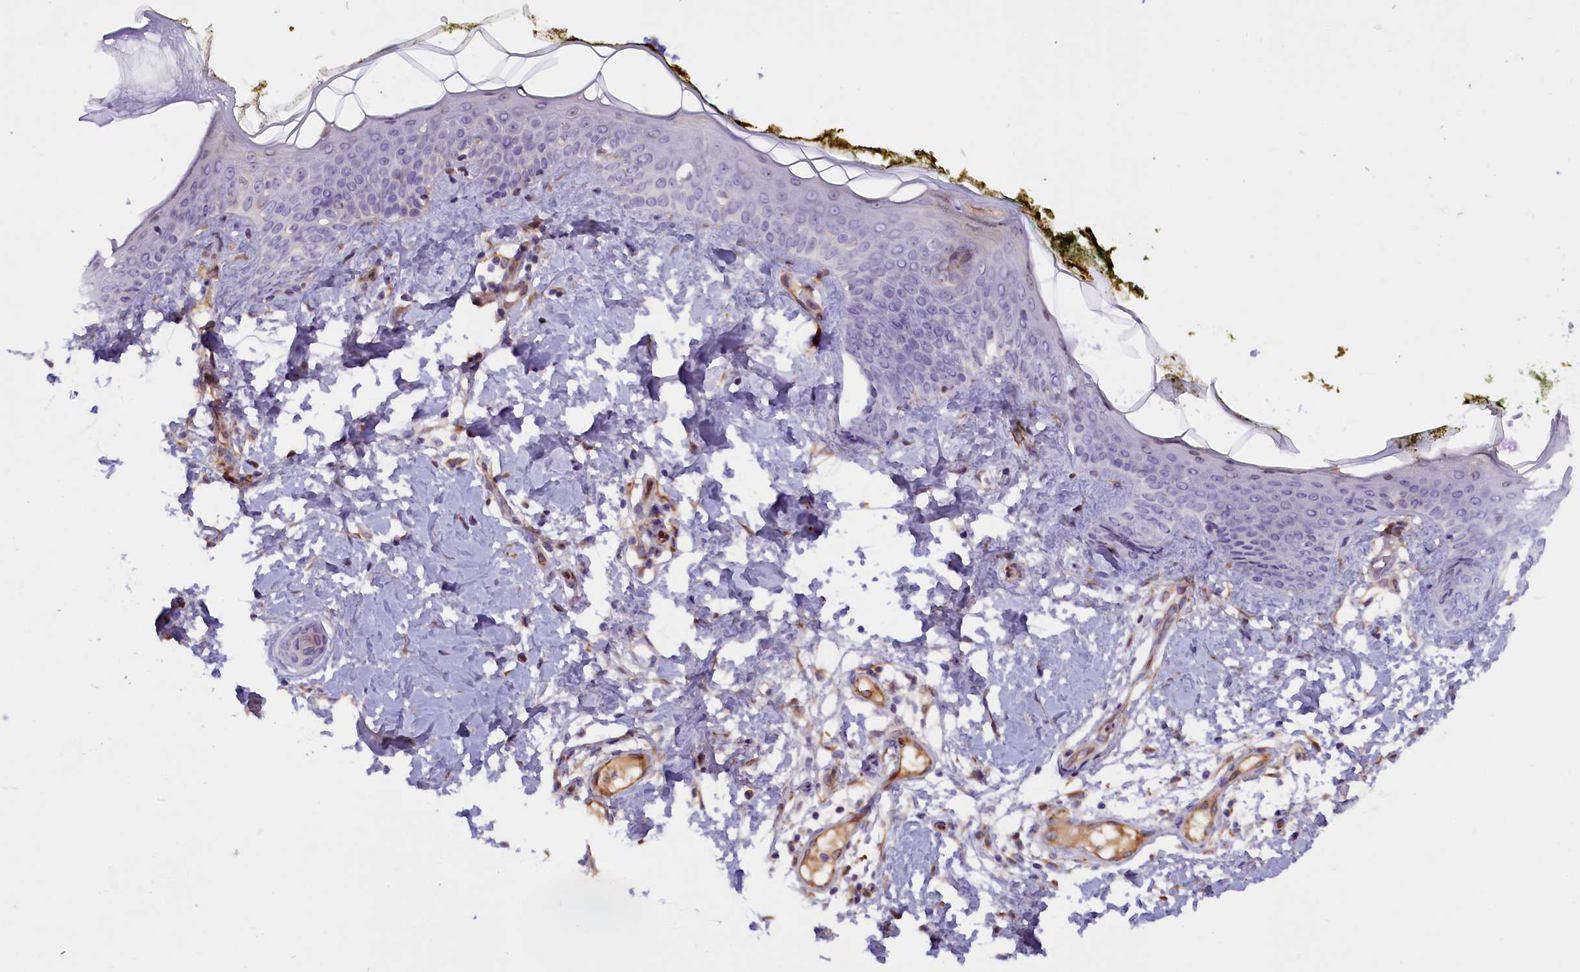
{"staining": {"intensity": "weak", "quantity": "25%-75%", "location": "cytoplasmic/membranous"}, "tissue": "skin", "cell_type": "Fibroblasts", "image_type": "normal", "snomed": [{"axis": "morphology", "description": "Normal tissue, NOS"}, {"axis": "topography", "description": "Skin"}], "caption": "A histopathology image of human skin stained for a protein reveals weak cytoplasmic/membranous brown staining in fibroblasts. (DAB (3,3'-diaminobenzidine) IHC with brightfield microscopy, high magnification).", "gene": "CCDC32", "patient": {"sex": "female", "age": 34}}